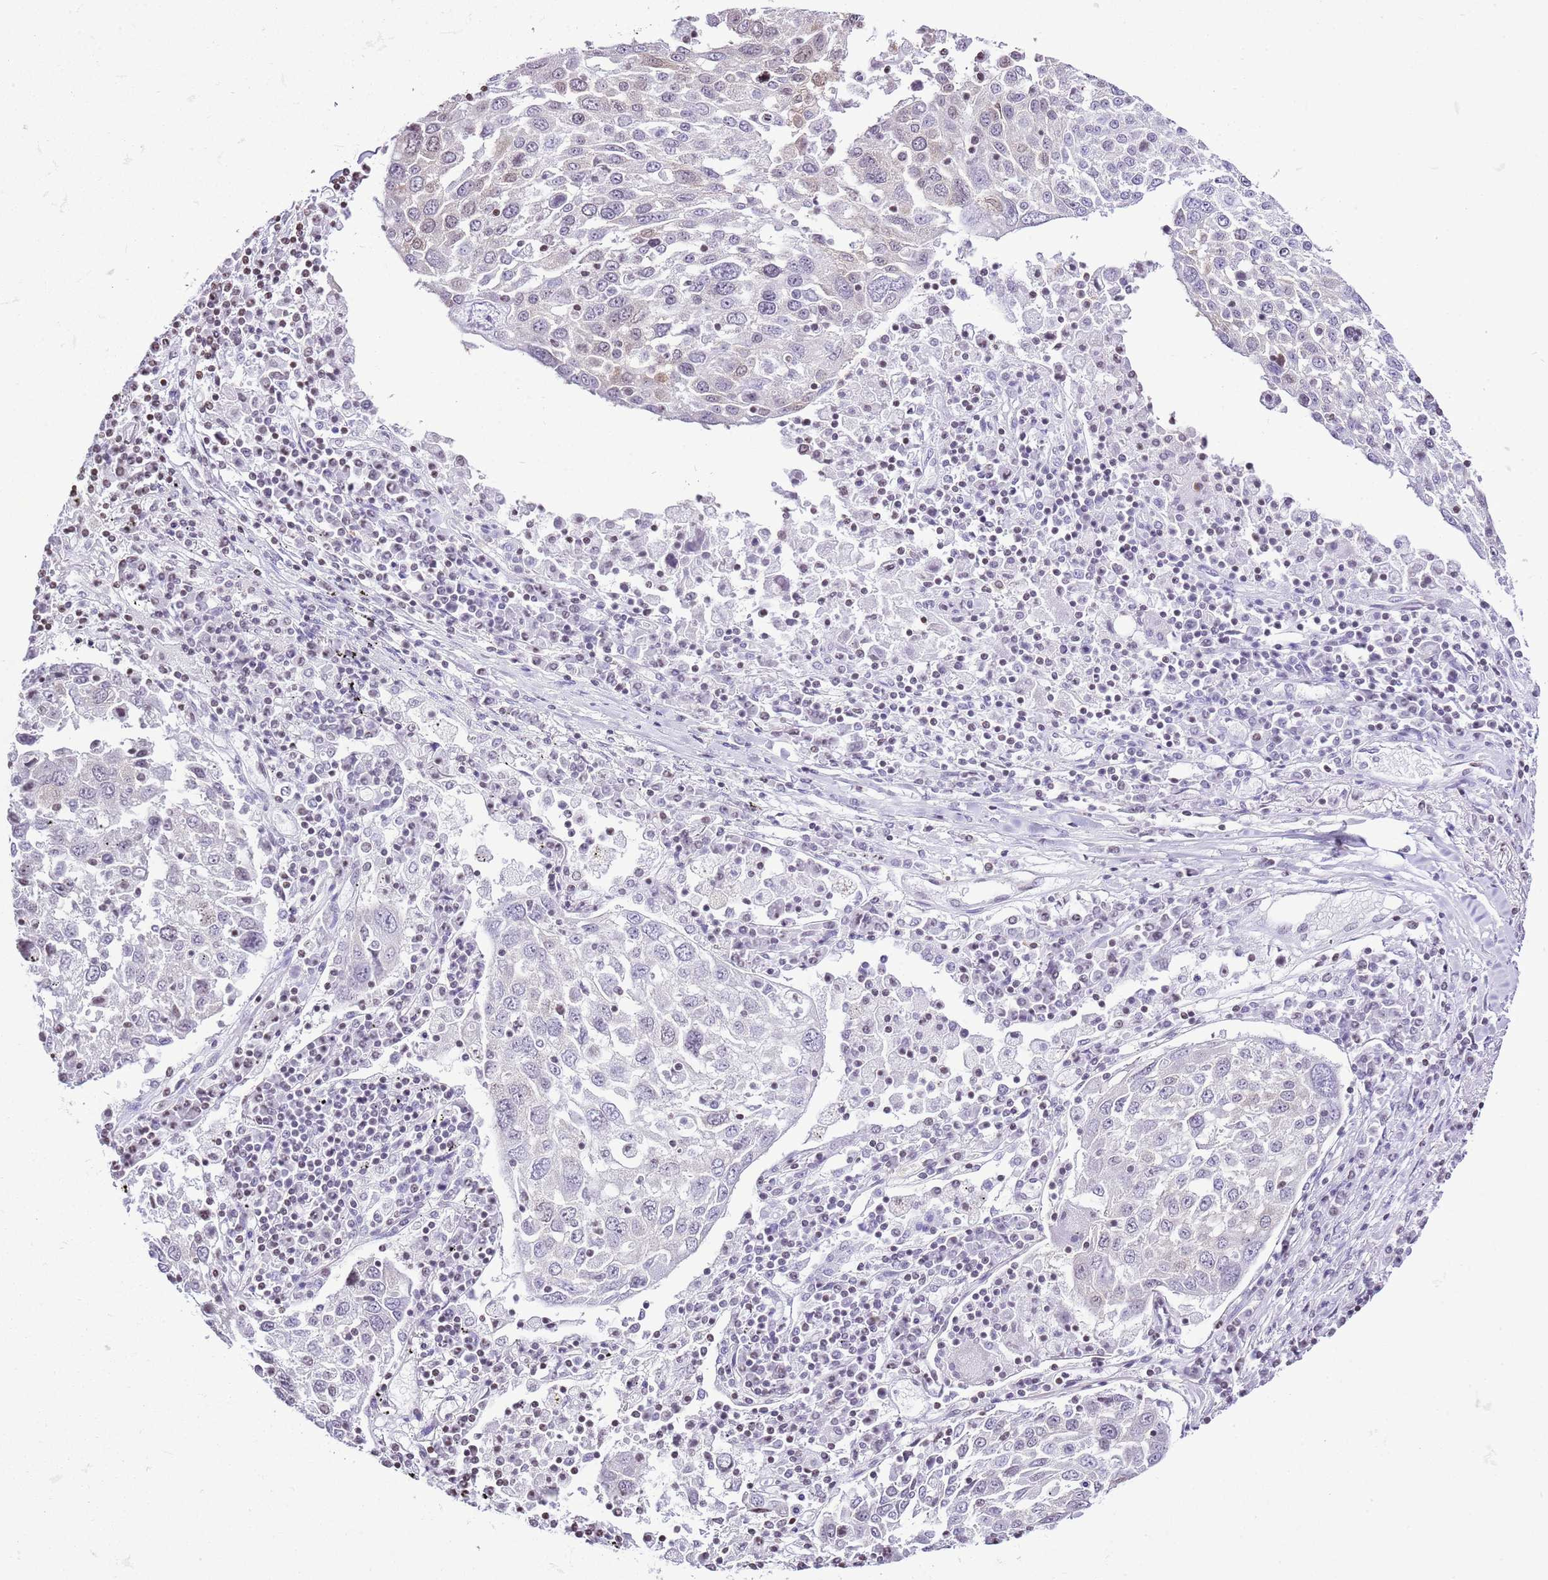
{"staining": {"intensity": "negative", "quantity": "none", "location": "none"}, "tissue": "lung cancer", "cell_type": "Tumor cells", "image_type": "cancer", "snomed": [{"axis": "morphology", "description": "Squamous cell carcinoma, NOS"}, {"axis": "topography", "description": "Lung"}], "caption": "IHC photomicrograph of lung squamous cell carcinoma stained for a protein (brown), which exhibits no positivity in tumor cells.", "gene": "PRR15", "patient": {"sex": "male", "age": 65}}